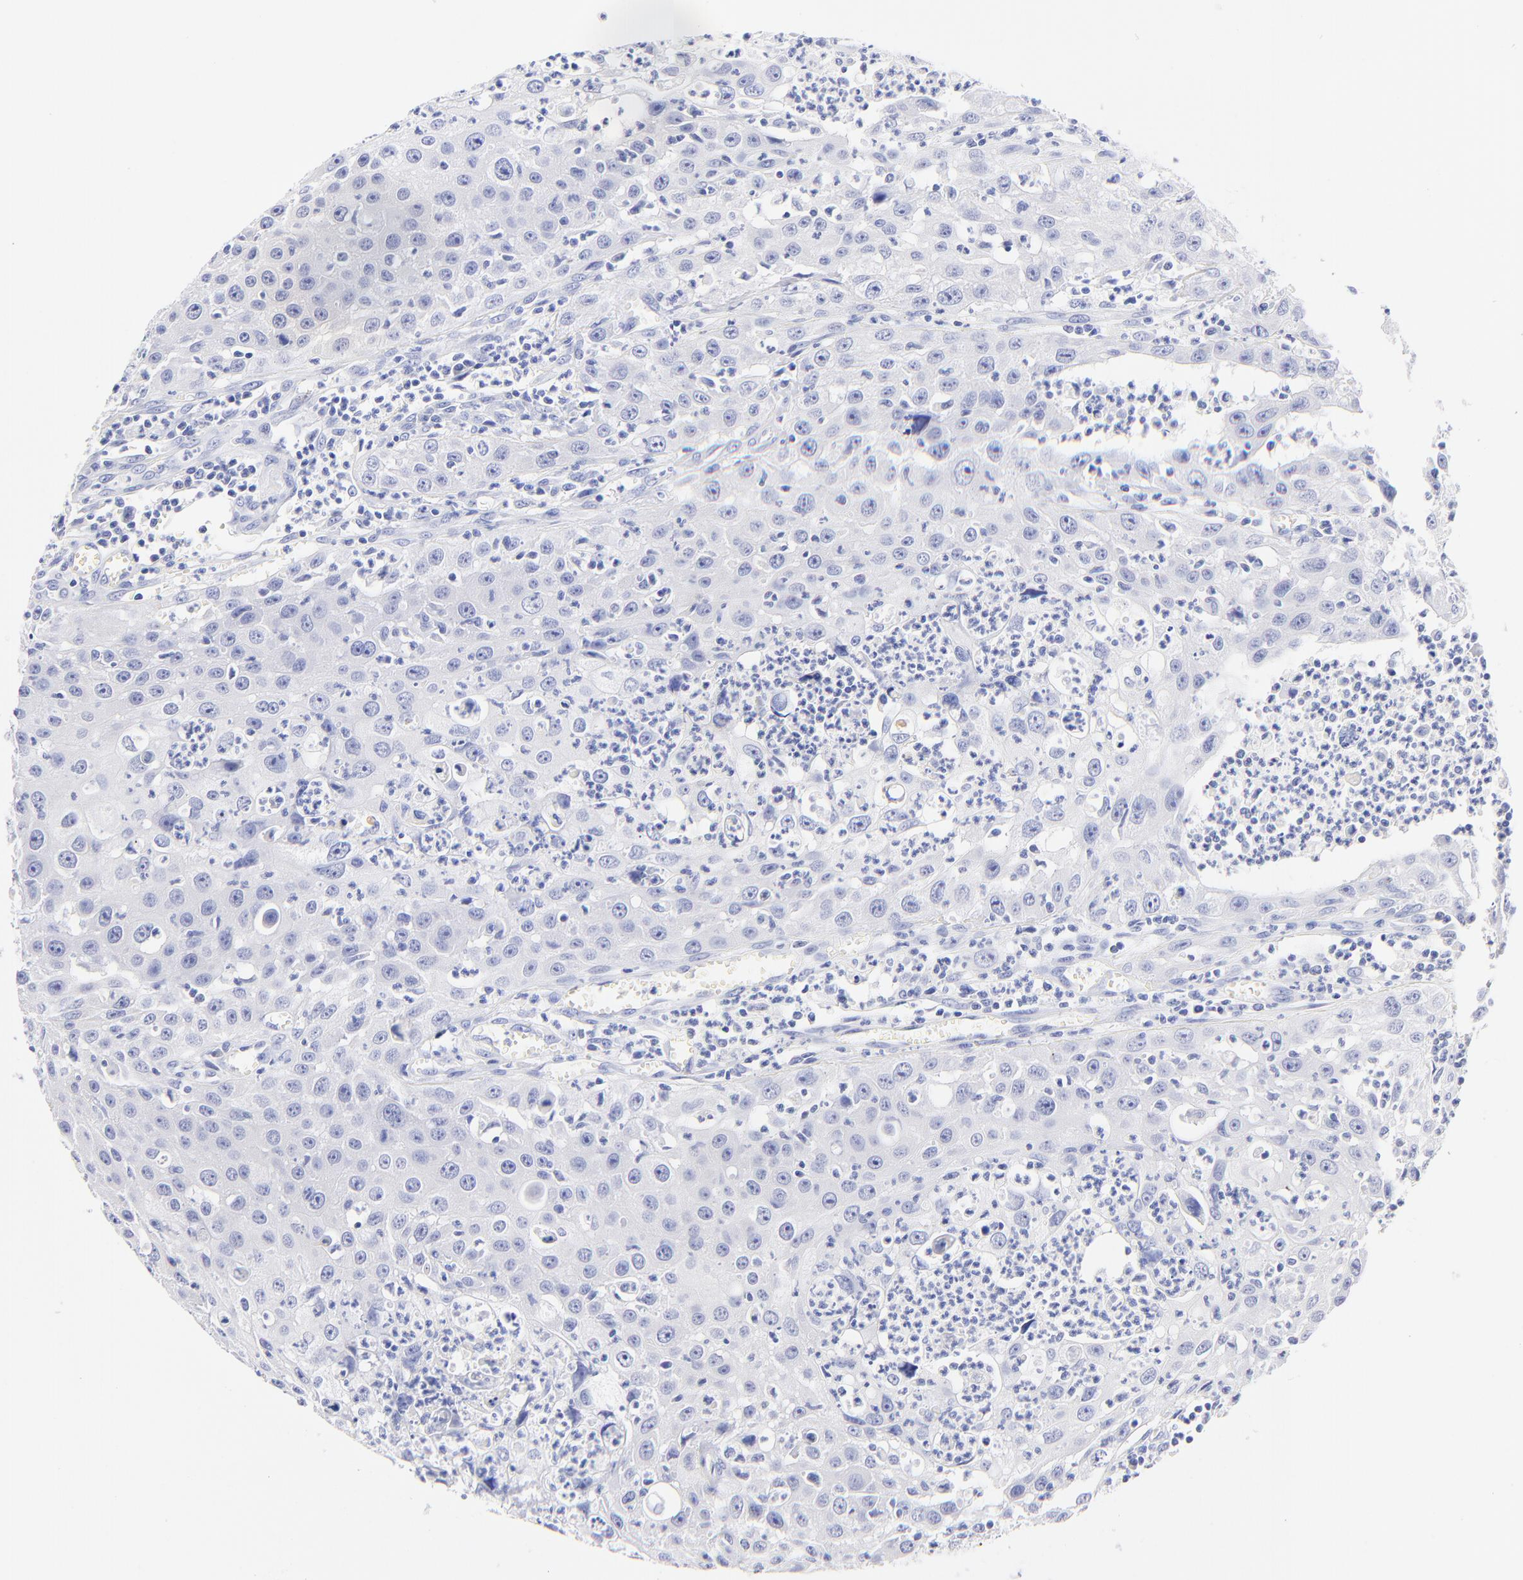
{"staining": {"intensity": "negative", "quantity": "none", "location": "none"}, "tissue": "urothelial cancer", "cell_type": "Tumor cells", "image_type": "cancer", "snomed": [{"axis": "morphology", "description": "Urothelial carcinoma, High grade"}, {"axis": "topography", "description": "Urinary bladder"}], "caption": "Urothelial cancer stained for a protein using IHC demonstrates no positivity tumor cells.", "gene": "RAB3A", "patient": {"sex": "male", "age": 66}}